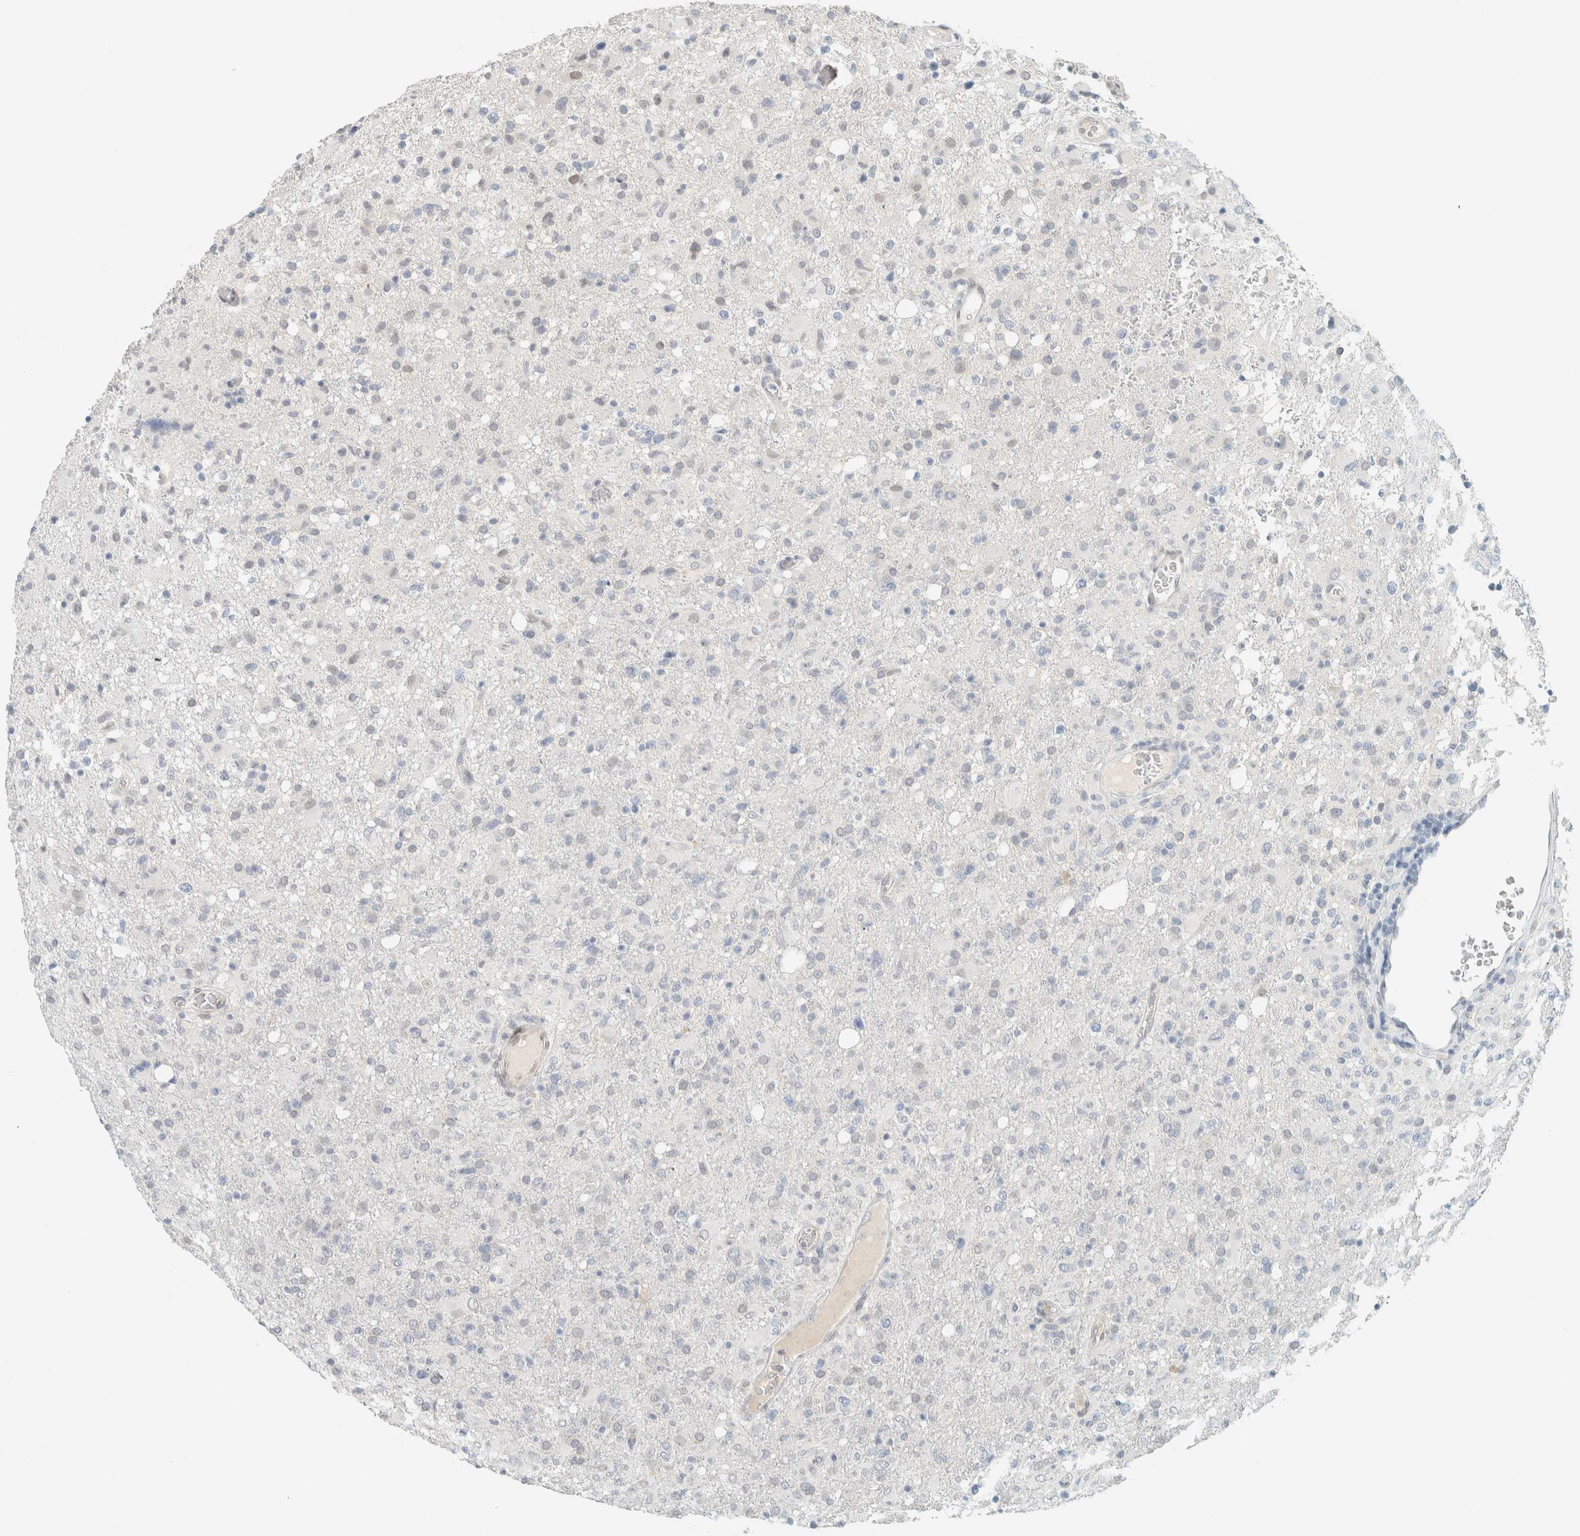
{"staining": {"intensity": "negative", "quantity": "none", "location": "none"}, "tissue": "glioma", "cell_type": "Tumor cells", "image_type": "cancer", "snomed": [{"axis": "morphology", "description": "Glioma, malignant, High grade"}, {"axis": "topography", "description": "Brain"}], "caption": "Image shows no protein positivity in tumor cells of malignant high-grade glioma tissue. (Brightfield microscopy of DAB (3,3'-diaminobenzidine) immunohistochemistry at high magnification).", "gene": "C1QTNF12", "patient": {"sex": "female", "age": 57}}